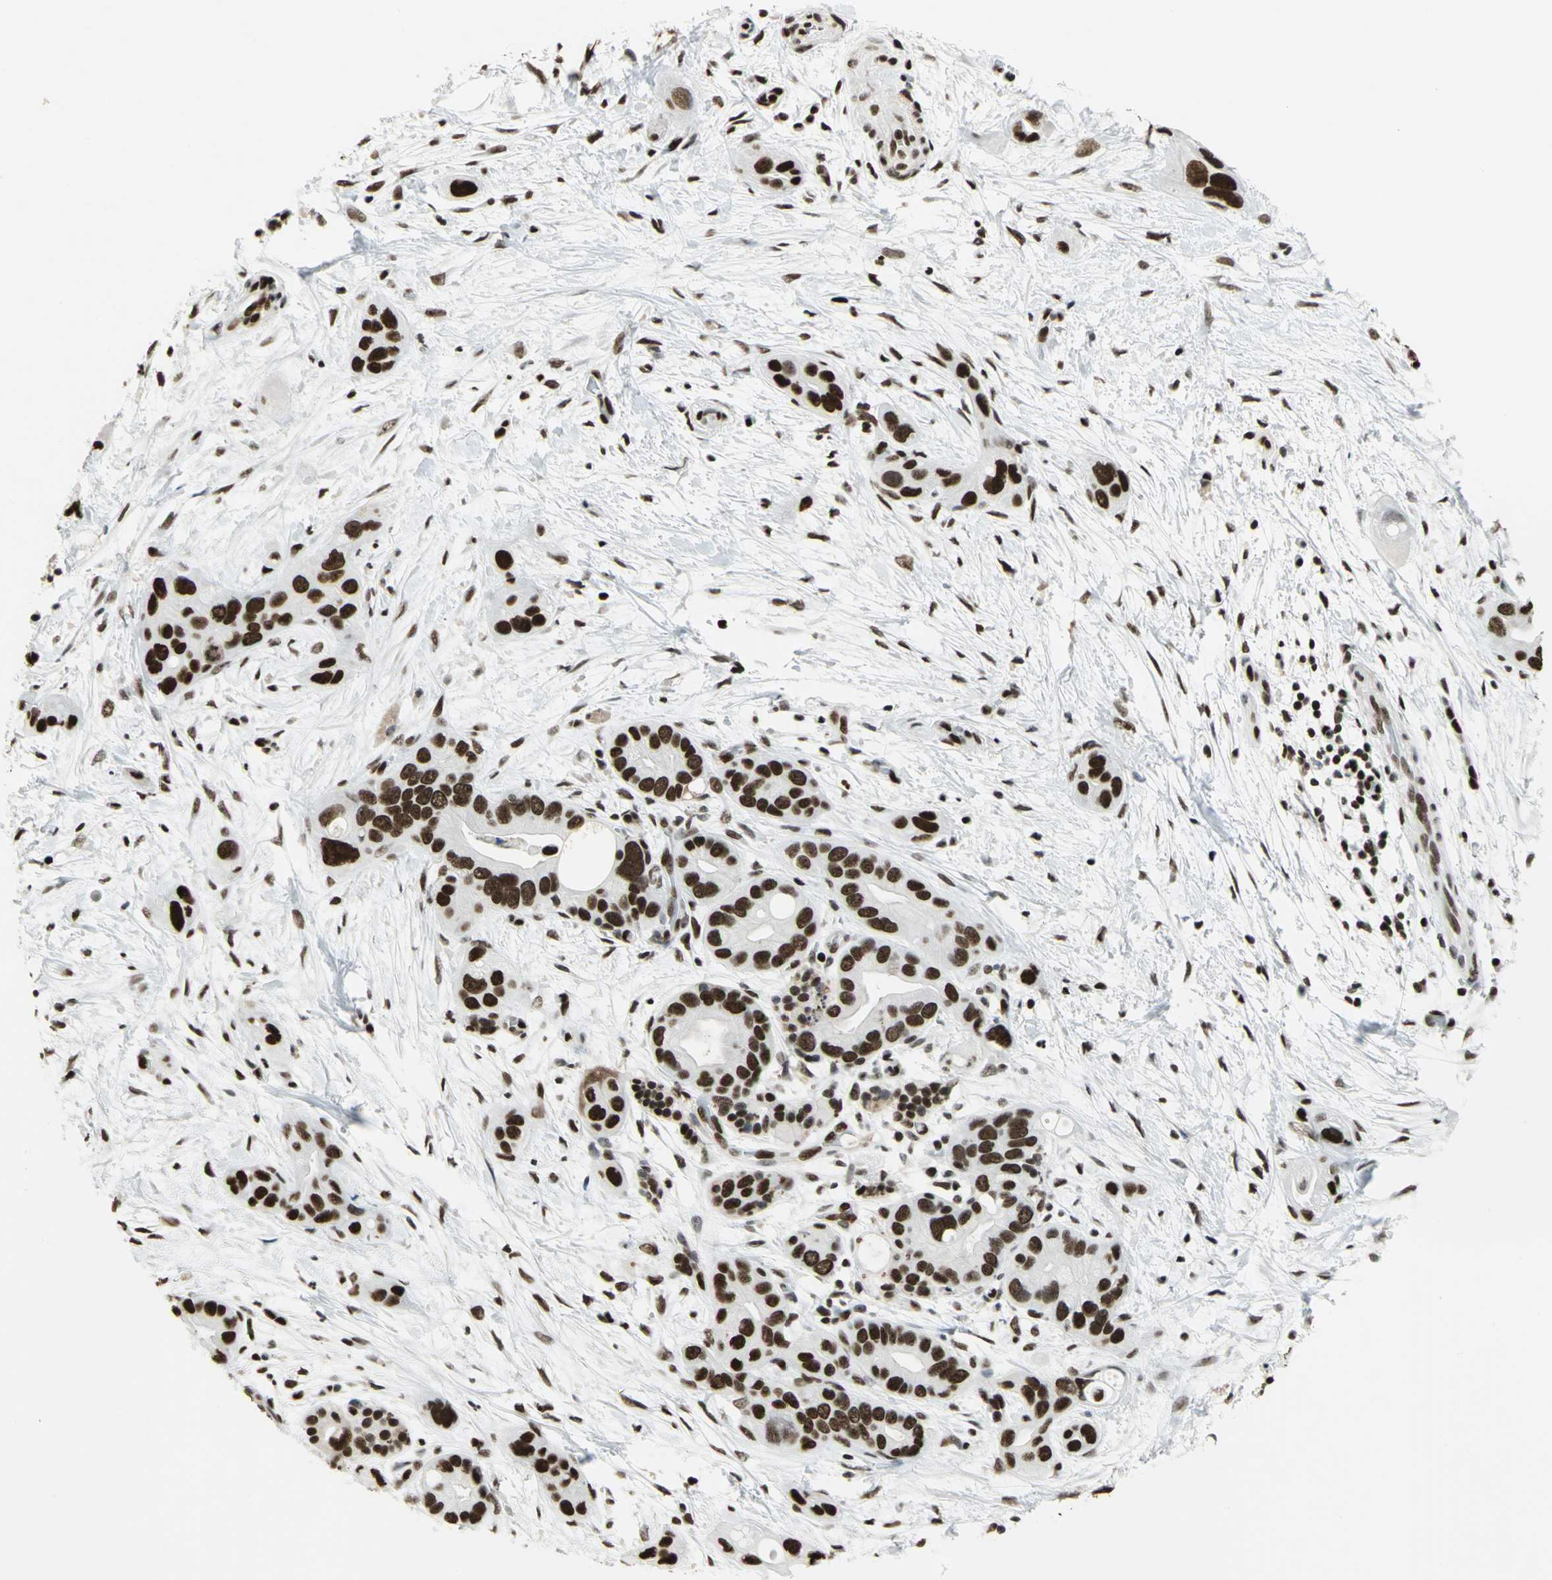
{"staining": {"intensity": "strong", "quantity": ">75%", "location": "nuclear"}, "tissue": "pancreatic cancer", "cell_type": "Tumor cells", "image_type": "cancer", "snomed": [{"axis": "morphology", "description": "Adenocarcinoma, NOS"}, {"axis": "topography", "description": "Pancreas"}], "caption": "Pancreatic adenocarcinoma stained with immunohistochemistry exhibits strong nuclear expression in about >75% of tumor cells.", "gene": "HMGB1", "patient": {"sex": "female", "age": 77}}